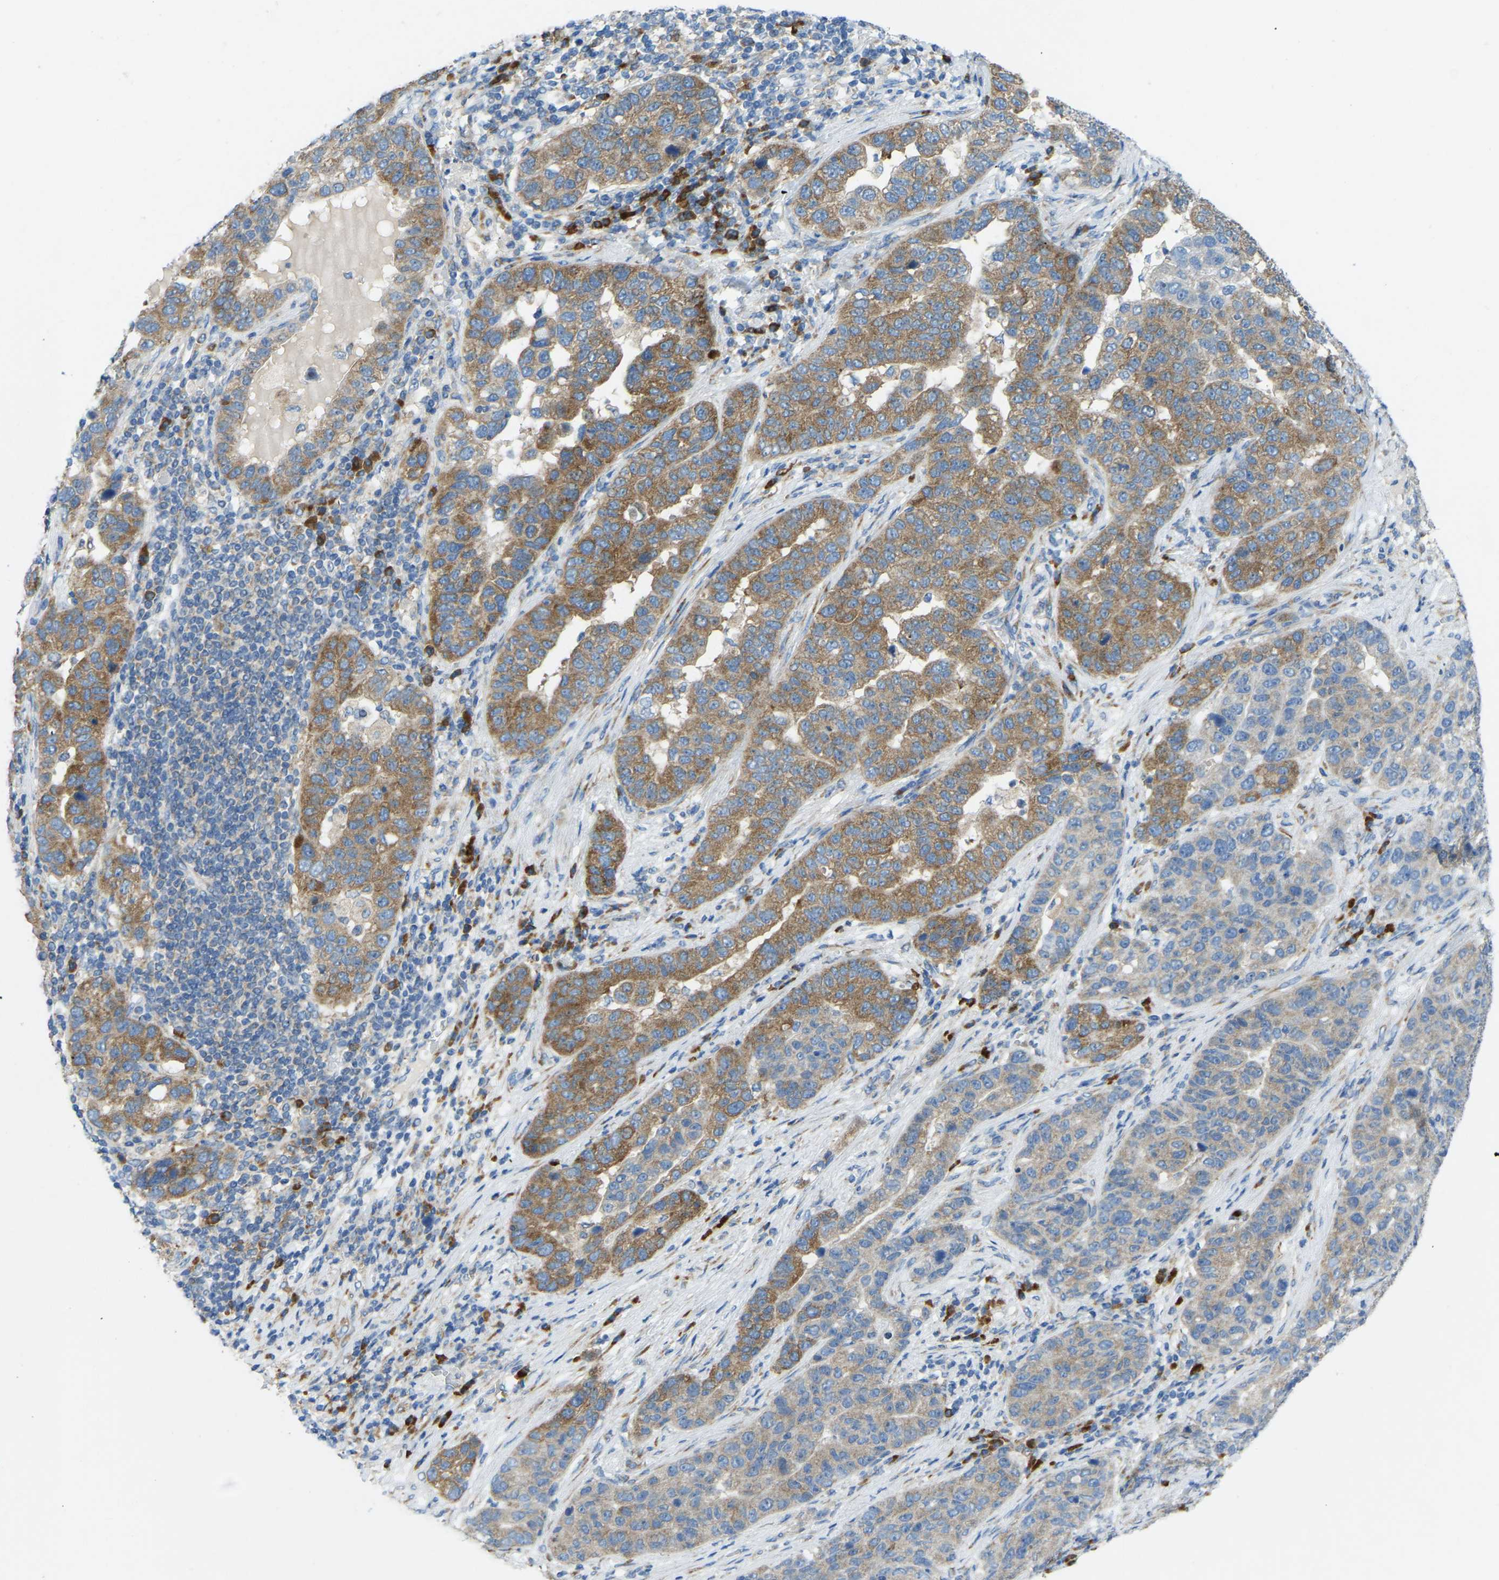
{"staining": {"intensity": "moderate", "quantity": ">75%", "location": "cytoplasmic/membranous"}, "tissue": "pancreatic cancer", "cell_type": "Tumor cells", "image_type": "cancer", "snomed": [{"axis": "morphology", "description": "Adenocarcinoma, NOS"}, {"axis": "topography", "description": "Pancreas"}], "caption": "This is a micrograph of immunohistochemistry staining of pancreatic cancer, which shows moderate expression in the cytoplasmic/membranous of tumor cells.", "gene": "SND1", "patient": {"sex": "female", "age": 61}}